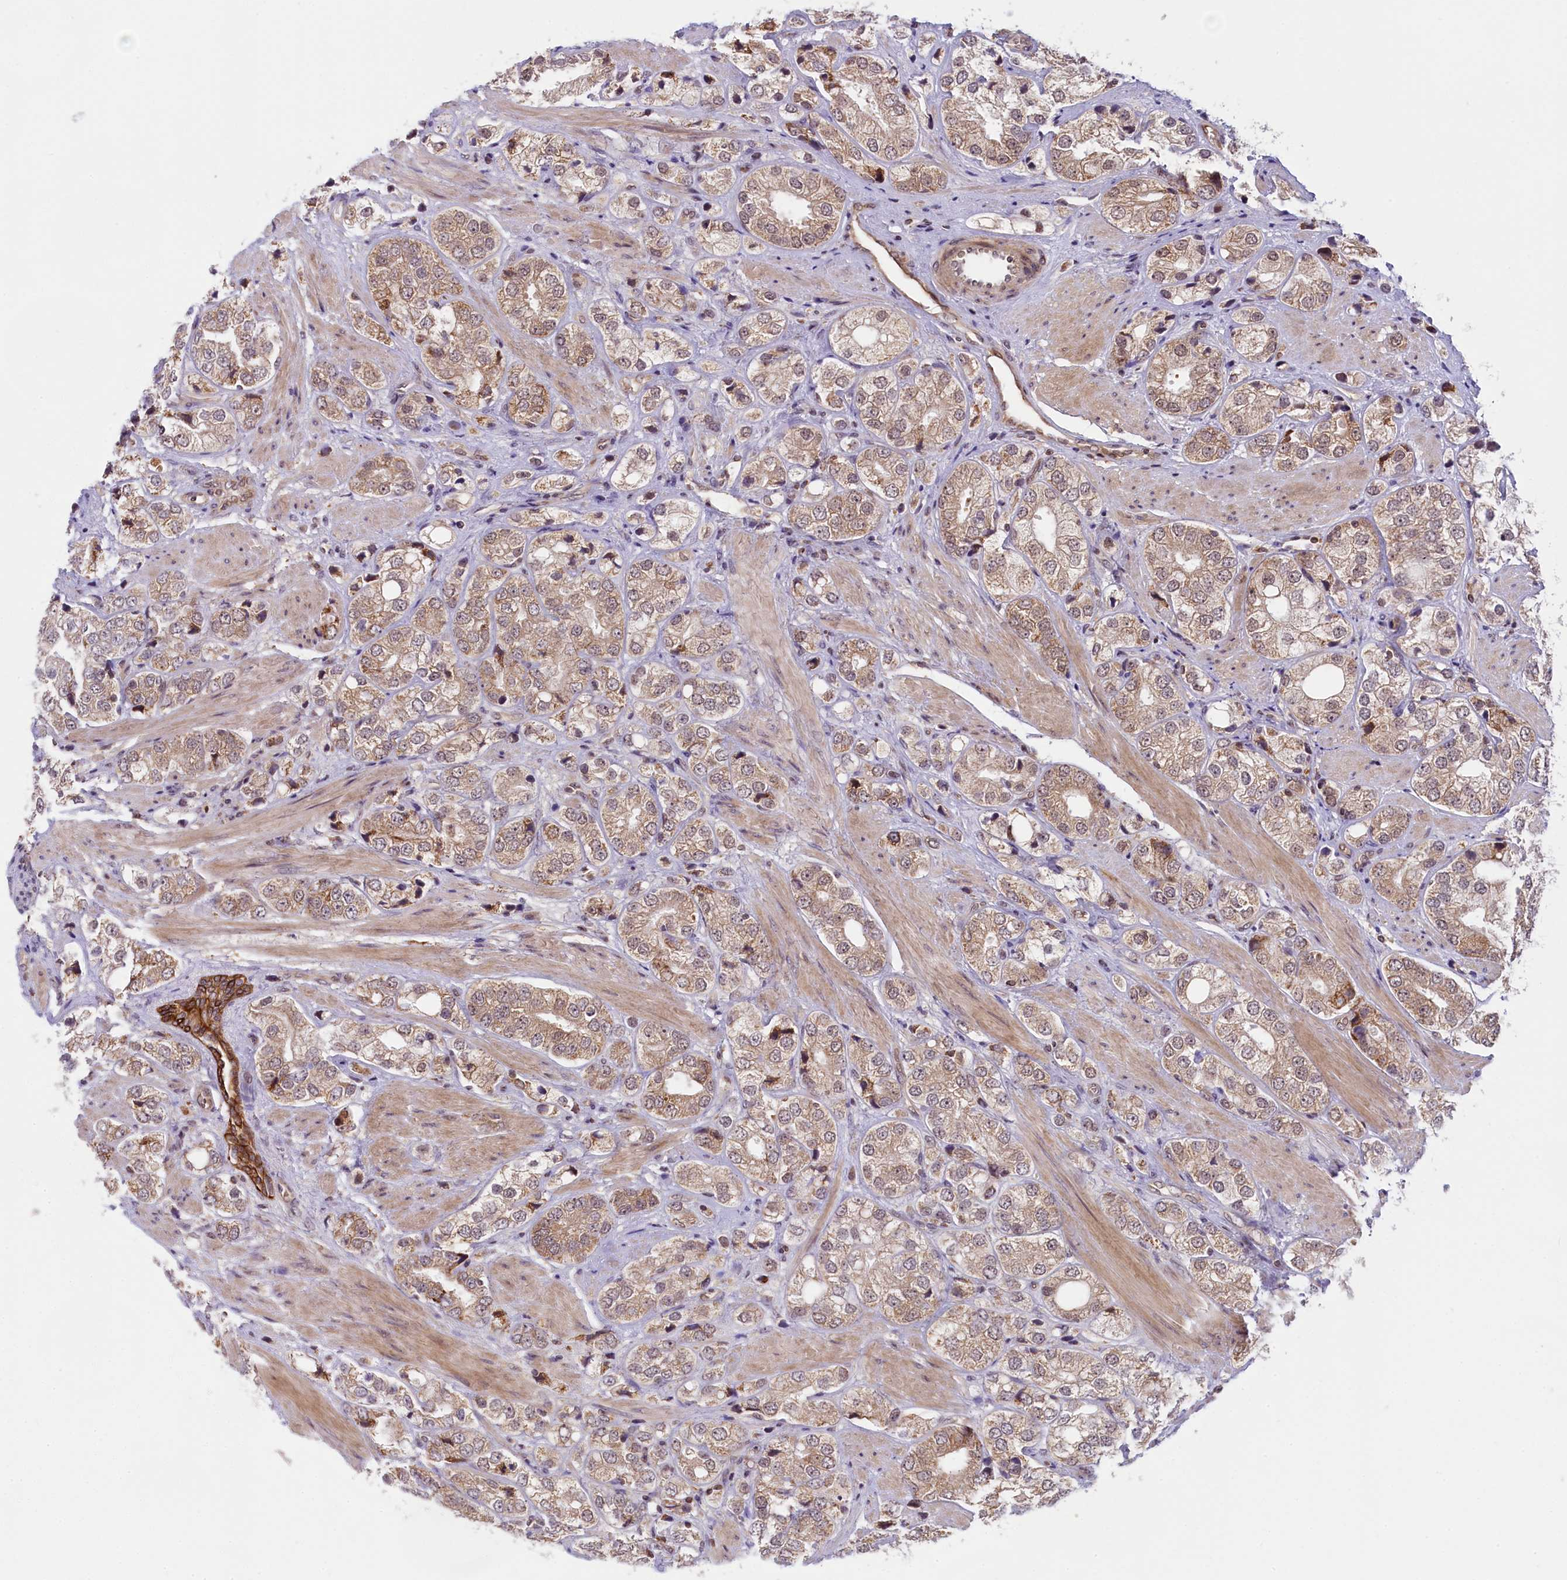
{"staining": {"intensity": "moderate", "quantity": ">75%", "location": "cytoplasmic/membranous"}, "tissue": "prostate cancer", "cell_type": "Tumor cells", "image_type": "cancer", "snomed": [{"axis": "morphology", "description": "Adenocarcinoma, High grade"}, {"axis": "topography", "description": "Prostate"}], "caption": "This image displays immunohistochemistry (IHC) staining of human prostate adenocarcinoma (high-grade), with medium moderate cytoplasmic/membranous positivity in about >75% of tumor cells.", "gene": "CARD8", "patient": {"sex": "male", "age": 50}}